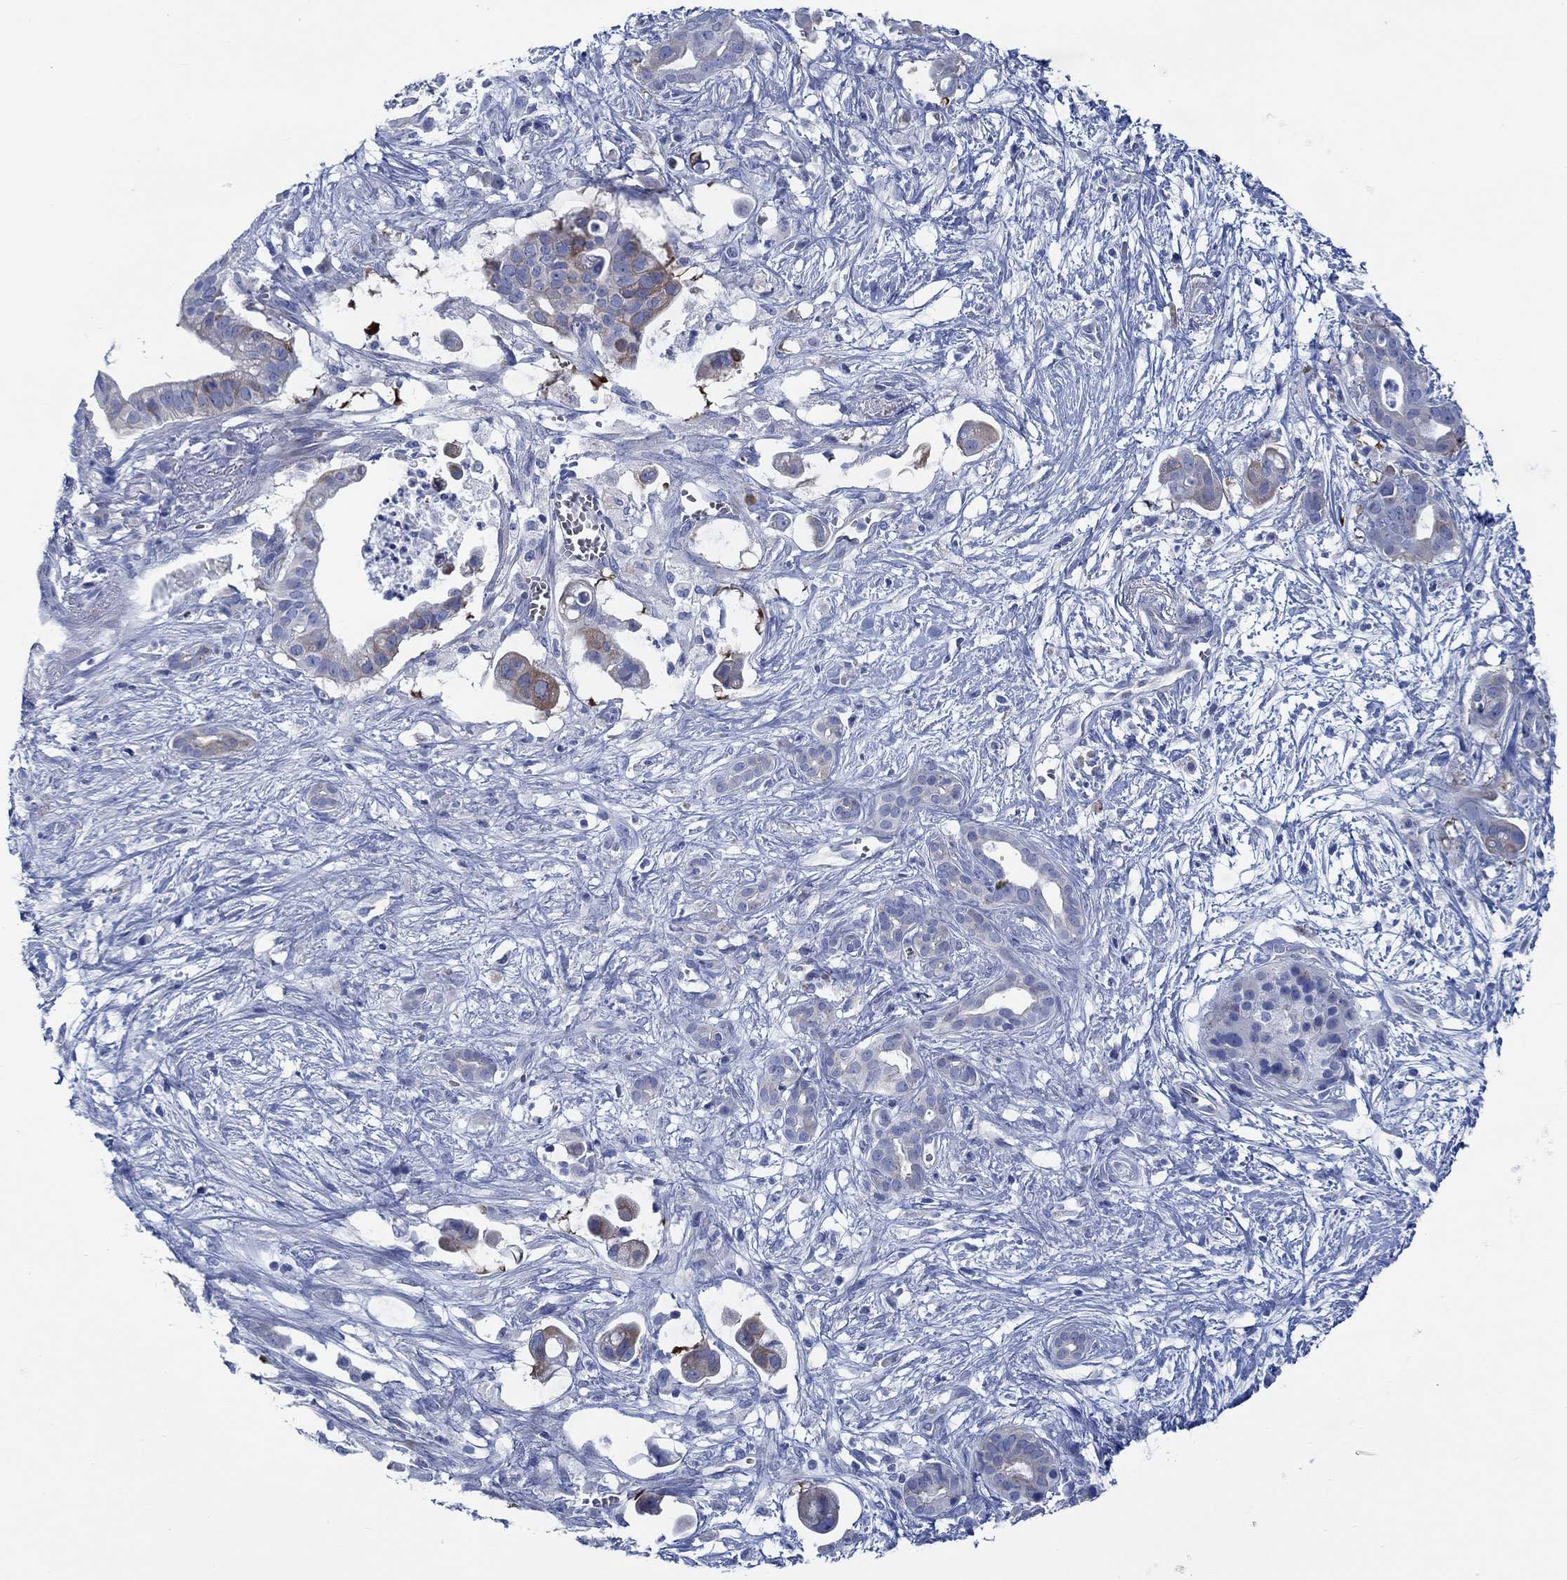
{"staining": {"intensity": "strong", "quantity": "<25%", "location": "cytoplasmic/membranous"}, "tissue": "pancreatic cancer", "cell_type": "Tumor cells", "image_type": "cancer", "snomed": [{"axis": "morphology", "description": "Adenocarcinoma, NOS"}, {"axis": "topography", "description": "Pancreas"}], "caption": "Immunohistochemical staining of pancreatic cancer displays medium levels of strong cytoplasmic/membranous protein positivity in about <25% of tumor cells.", "gene": "SVEP1", "patient": {"sex": "male", "age": 61}}